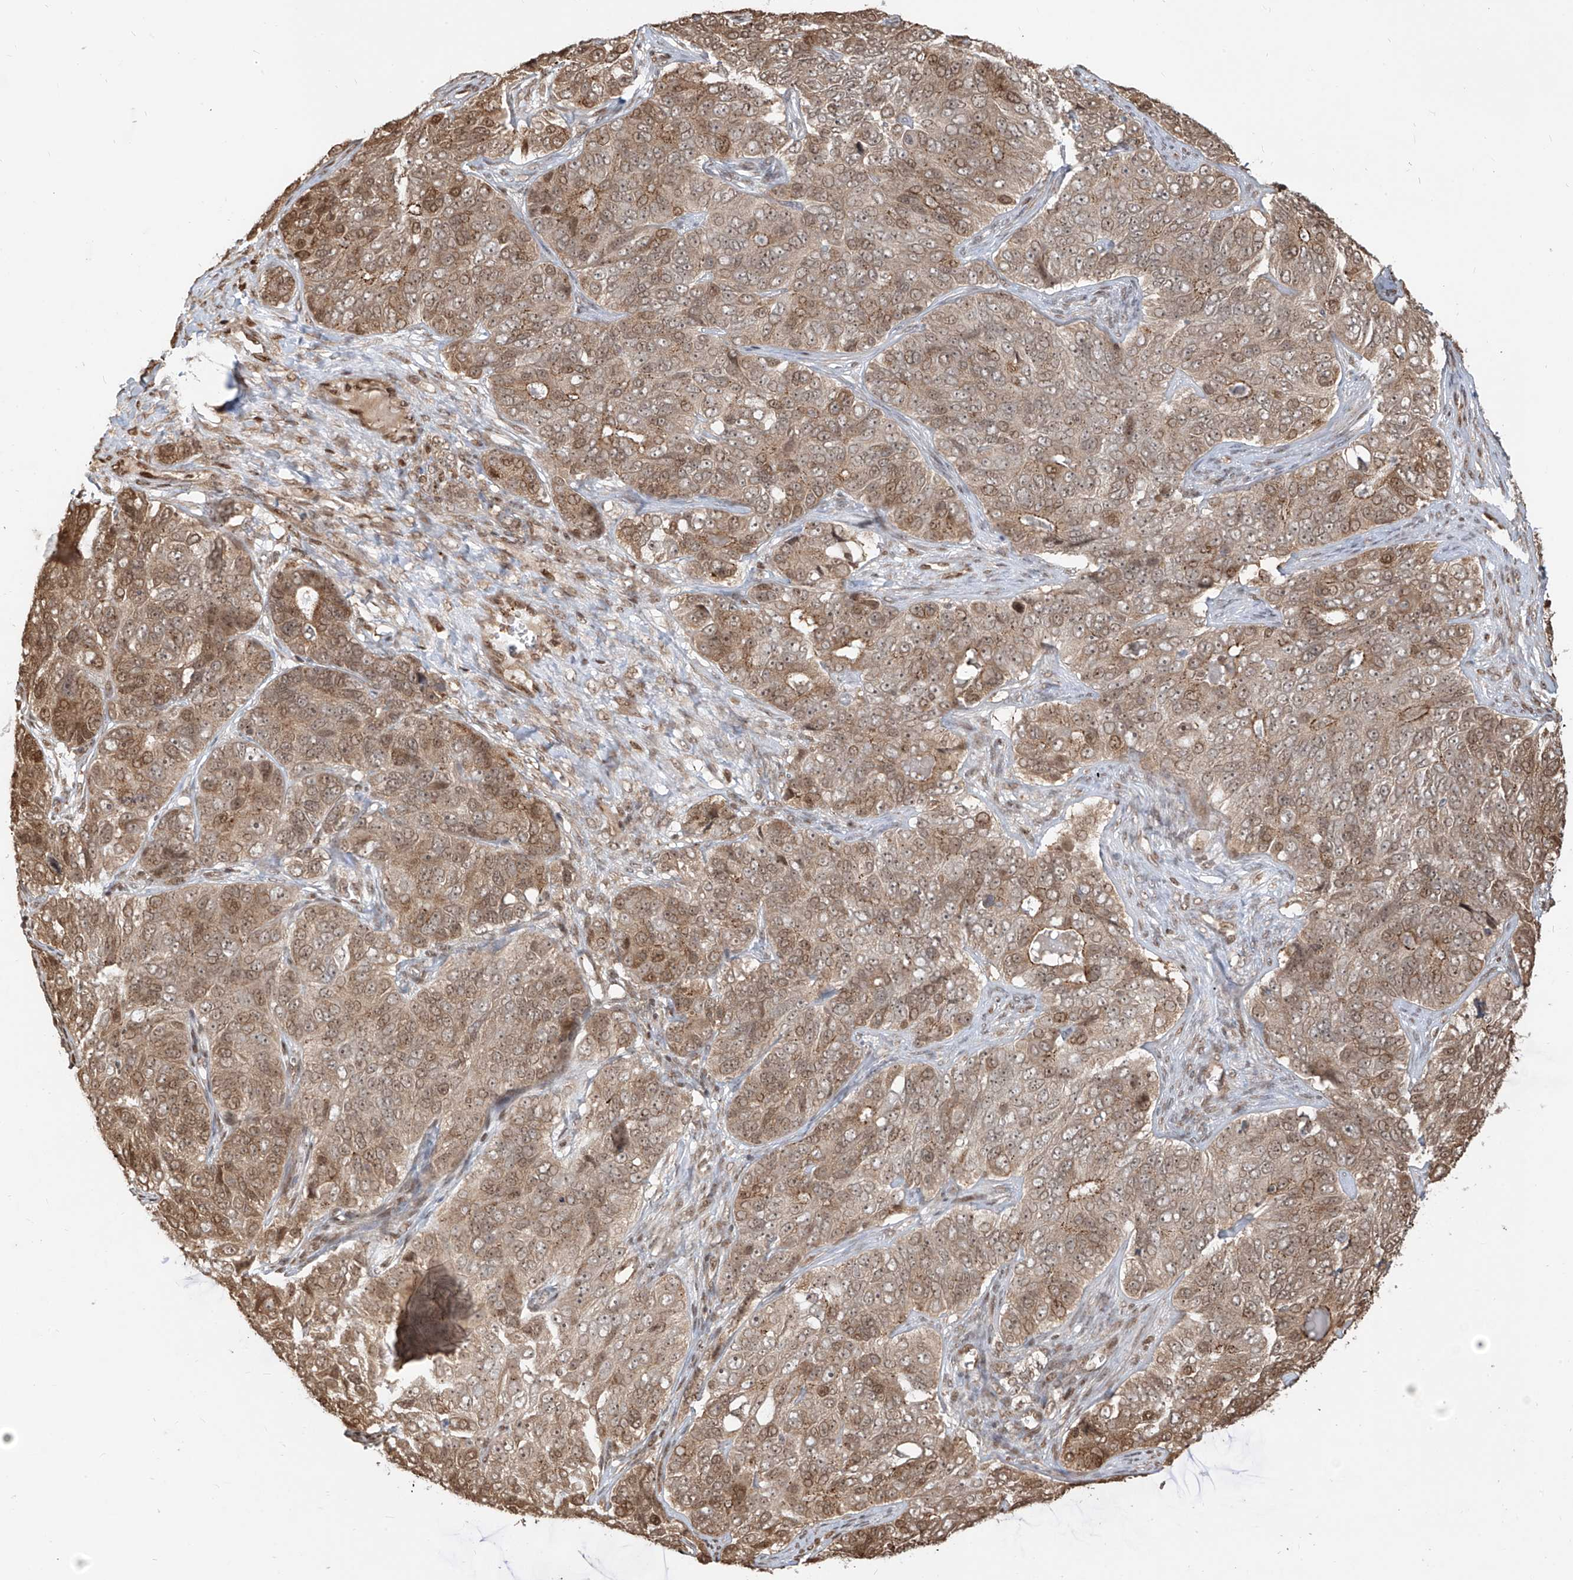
{"staining": {"intensity": "moderate", "quantity": ">75%", "location": "cytoplasmic/membranous,nuclear"}, "tissue": "ovarian cancer", "cell_type": "Tumor cells", "image_type": "cancer", "snomed": [{"axis": "morphology", "description": "Carcinoma, endometroid"}, {"axis": "topography", "description": "Ovary"}], "caption": "Tumor cells display medium levels of moderate cytoplasmic/membranous and nuclear positivity in about >75% of cells in ovarian cancer (endometroid carcinoma).", "gene": "VMP1", "patient": {"sex": "female", "age": 51}}